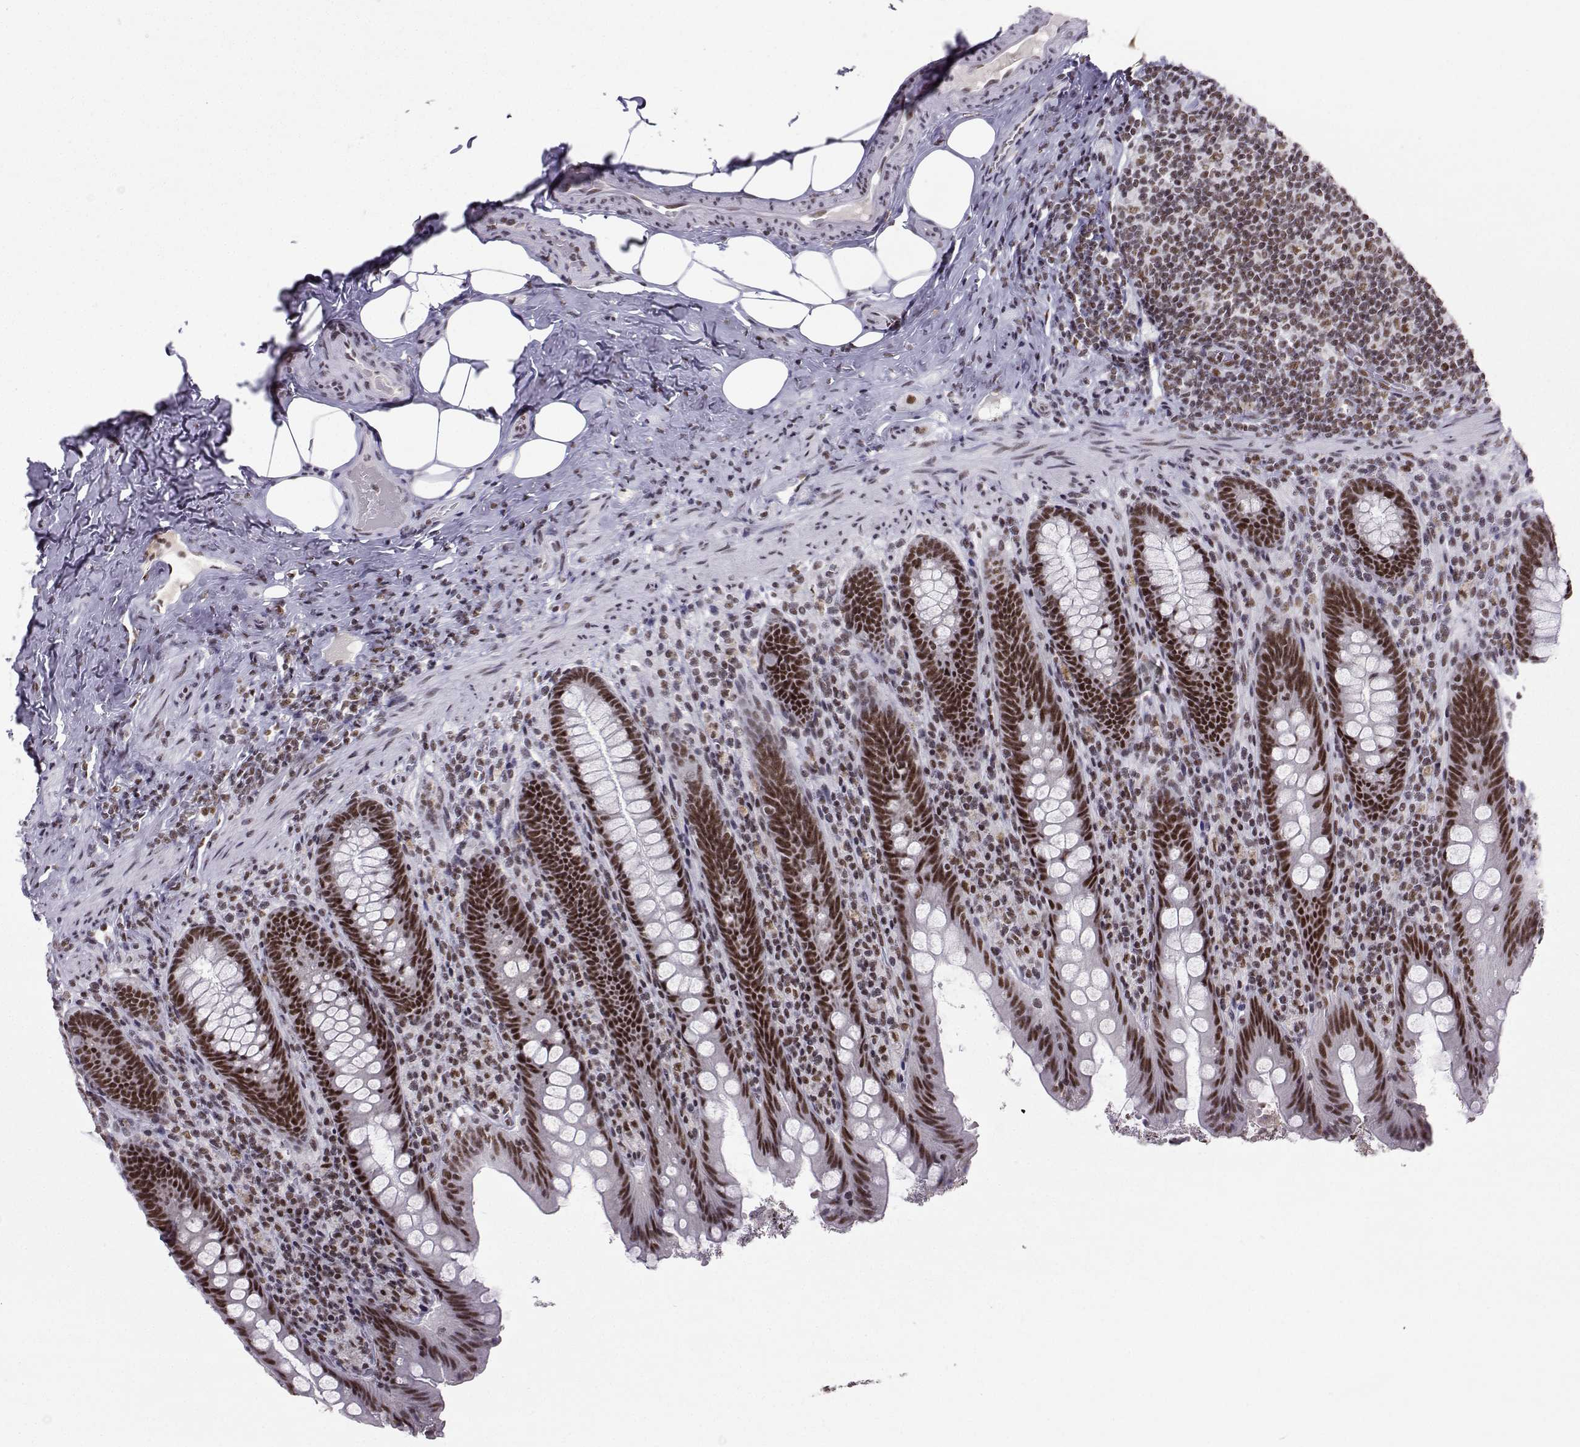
{"staining": {"intensity": "strong", "quantity": "25%-75%", "location": "nuclear"}, "tissue": "appendix", "cell_type": "Glandular cells", "image_type": "normal", "snomed": [{"axis": "morphology", "description": "Normal tissue, NOS"}, {"axis": "topography", "description": "Appendix"}], "caption": "Immunohistochemistry (IHC) micrograph of normal appendix stained for a protein (brown), which shows high levels of strong nuclear positivity in about 25%-75% of glandular cells.", "gene": "SNRPB2", "patient": {"sex": "male", "age": 45}}